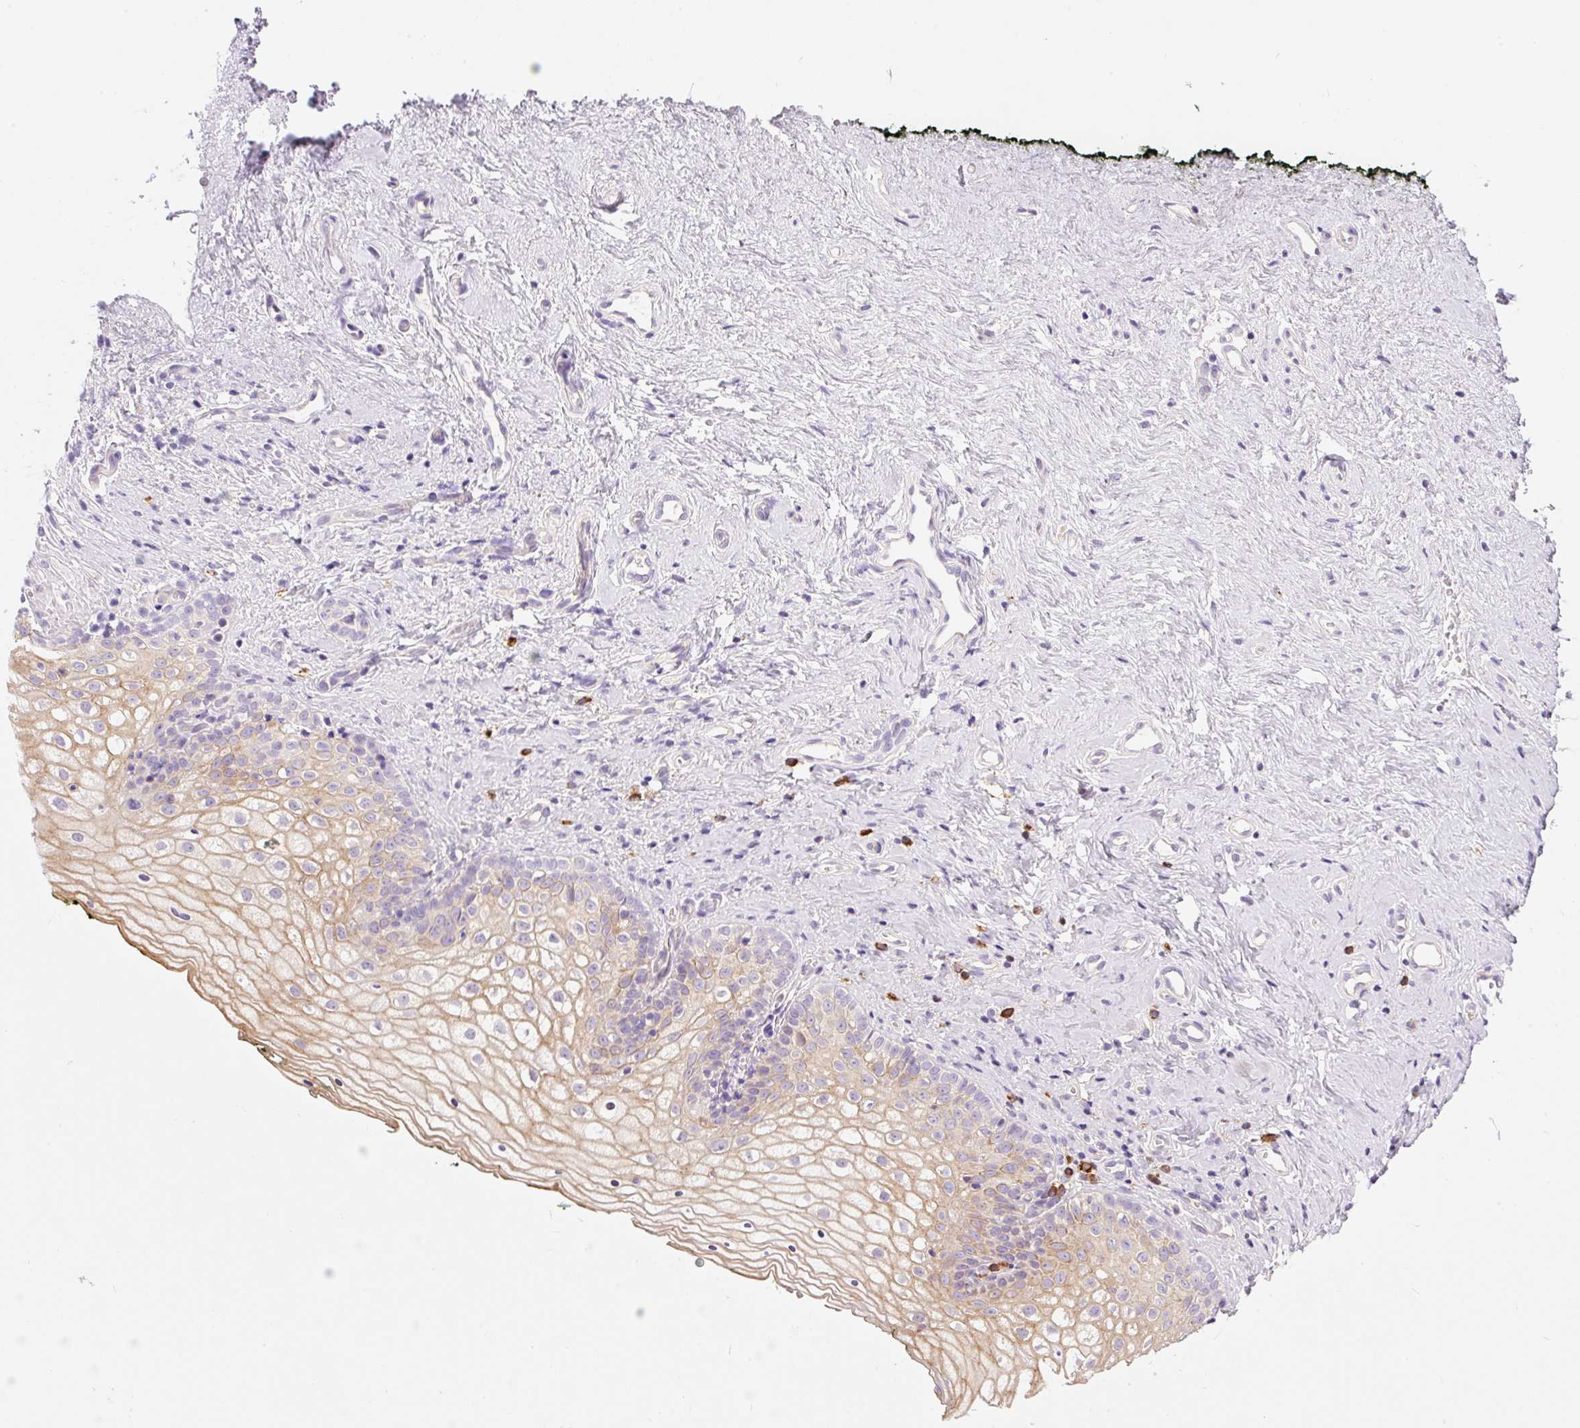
{"staining": {"intensity": "weak", "quantity": "25%-75%", "location": "cytoplasmic/membranous"}, "tissue": "vagina", "cell_type": "Squamous epithelial cells", "image_type": "normal", "snomed": [{"axis": "morphology", "description": "Normal tissue, NOS"}, {"axis": "topography", "description": "Vagina"}], "caption": "Vagina stained for a protein (brown) reveals weak cytoplasmic/membranous positive expression in about 25%-75% of squamous epithelial cells.", "gene": "PNPLA5", "patient": {"sex": "female", "age": 59}}